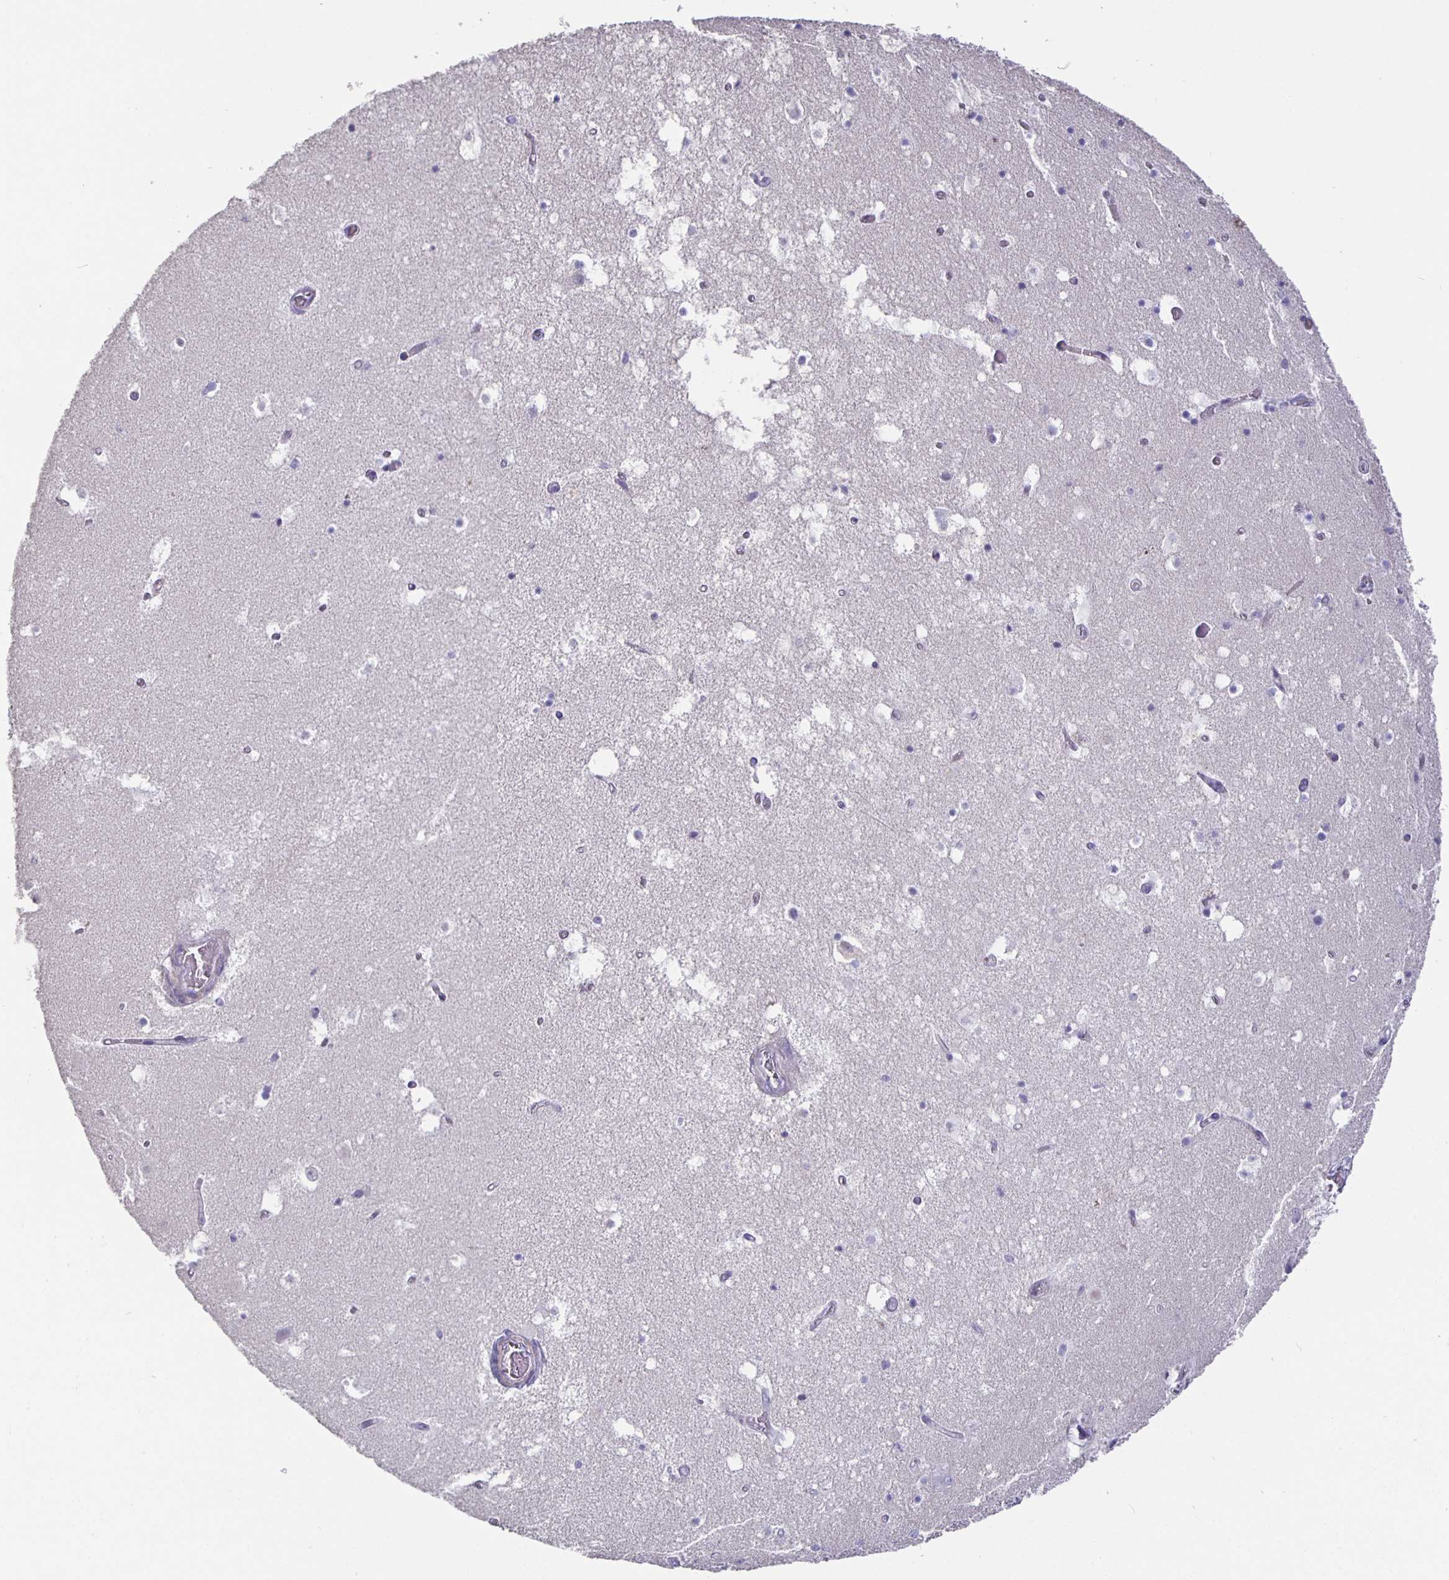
{"staining": {"intensity": "negative", "quantity": "none", "location": "none"}, "tissue": "hippocampus", "cell_type": "Glial cells", "image_type": "normal", "snomed": [{"axis": "morphology", "description": "Normal tissue, NOS"}, {"axis": "topography", "description": "Hippocampus"}], "caption": "DAB immunohistochemical staining of normal human hippocampus reveals no significant expression in glial cells. (Stains: DAB (3,3'-diaminobenzidine) IHC with hematoxylin counter stain, Microscopy: brightfield microscopy at high magnification).", "gene": "CFAP74", "patient": {"sex": "female", "age": 52}}